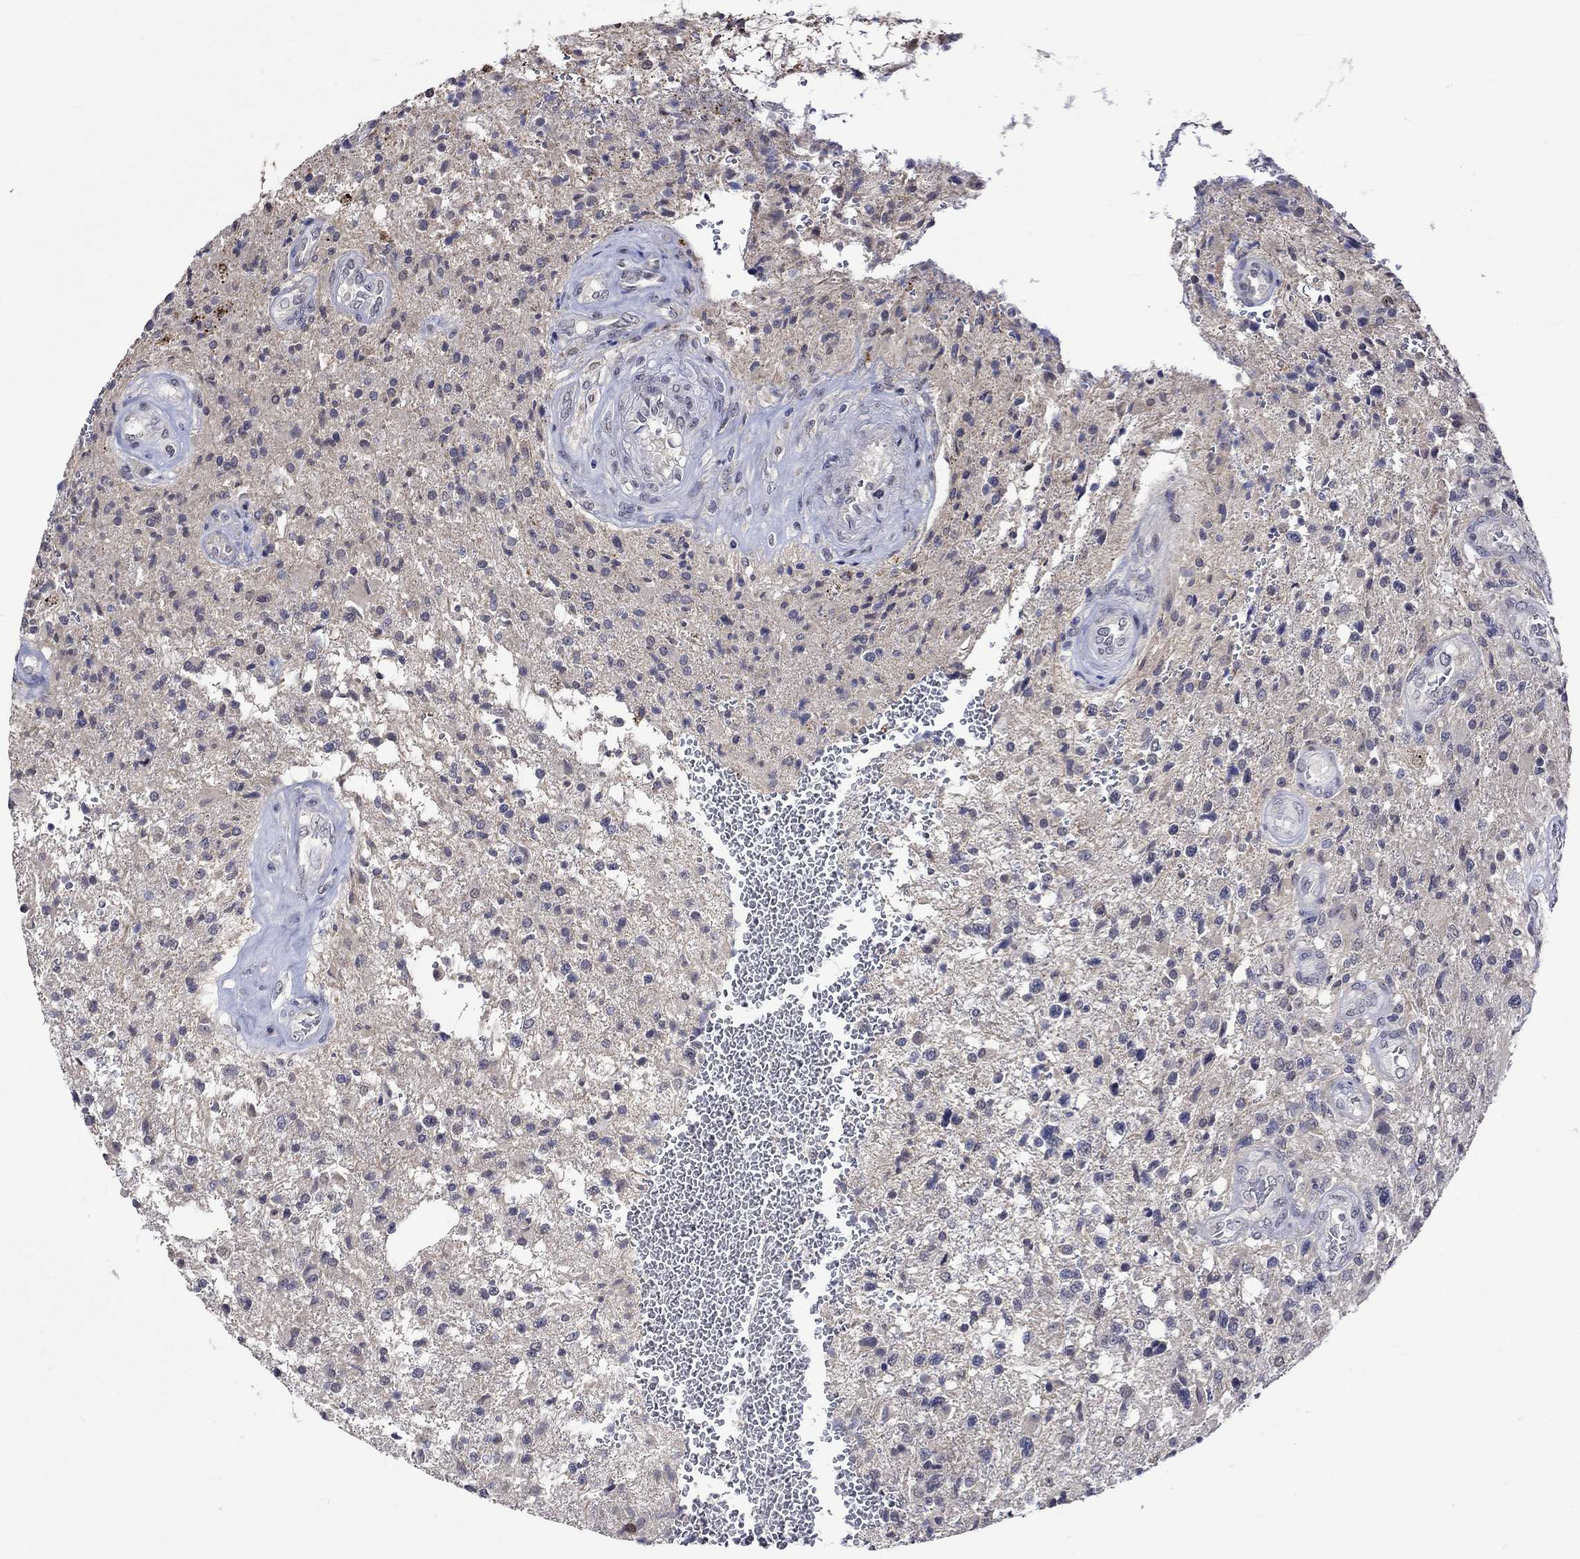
{"staining": {"intensity": "negative", "quantity": "none", "location": "none"}, "tissue": "glioma", "cell_type": "Tumor cells", "image_type": "cancer", "snomed": [{"axis": "morphology", "description": "Glioma, malignant, High grade"}, {"axis": "topography", "description": "Brain"}], "caption": "The photomicrograph reveals no staining of tumor cells in malignant glioma (high-grade). Brightfield microscopy of IHC stained with DAB (brown) and hematoxylin (blue), captured at high magnification.", "gene": "DDX3Y", "patient": {"sex": "male", "age": 56}}